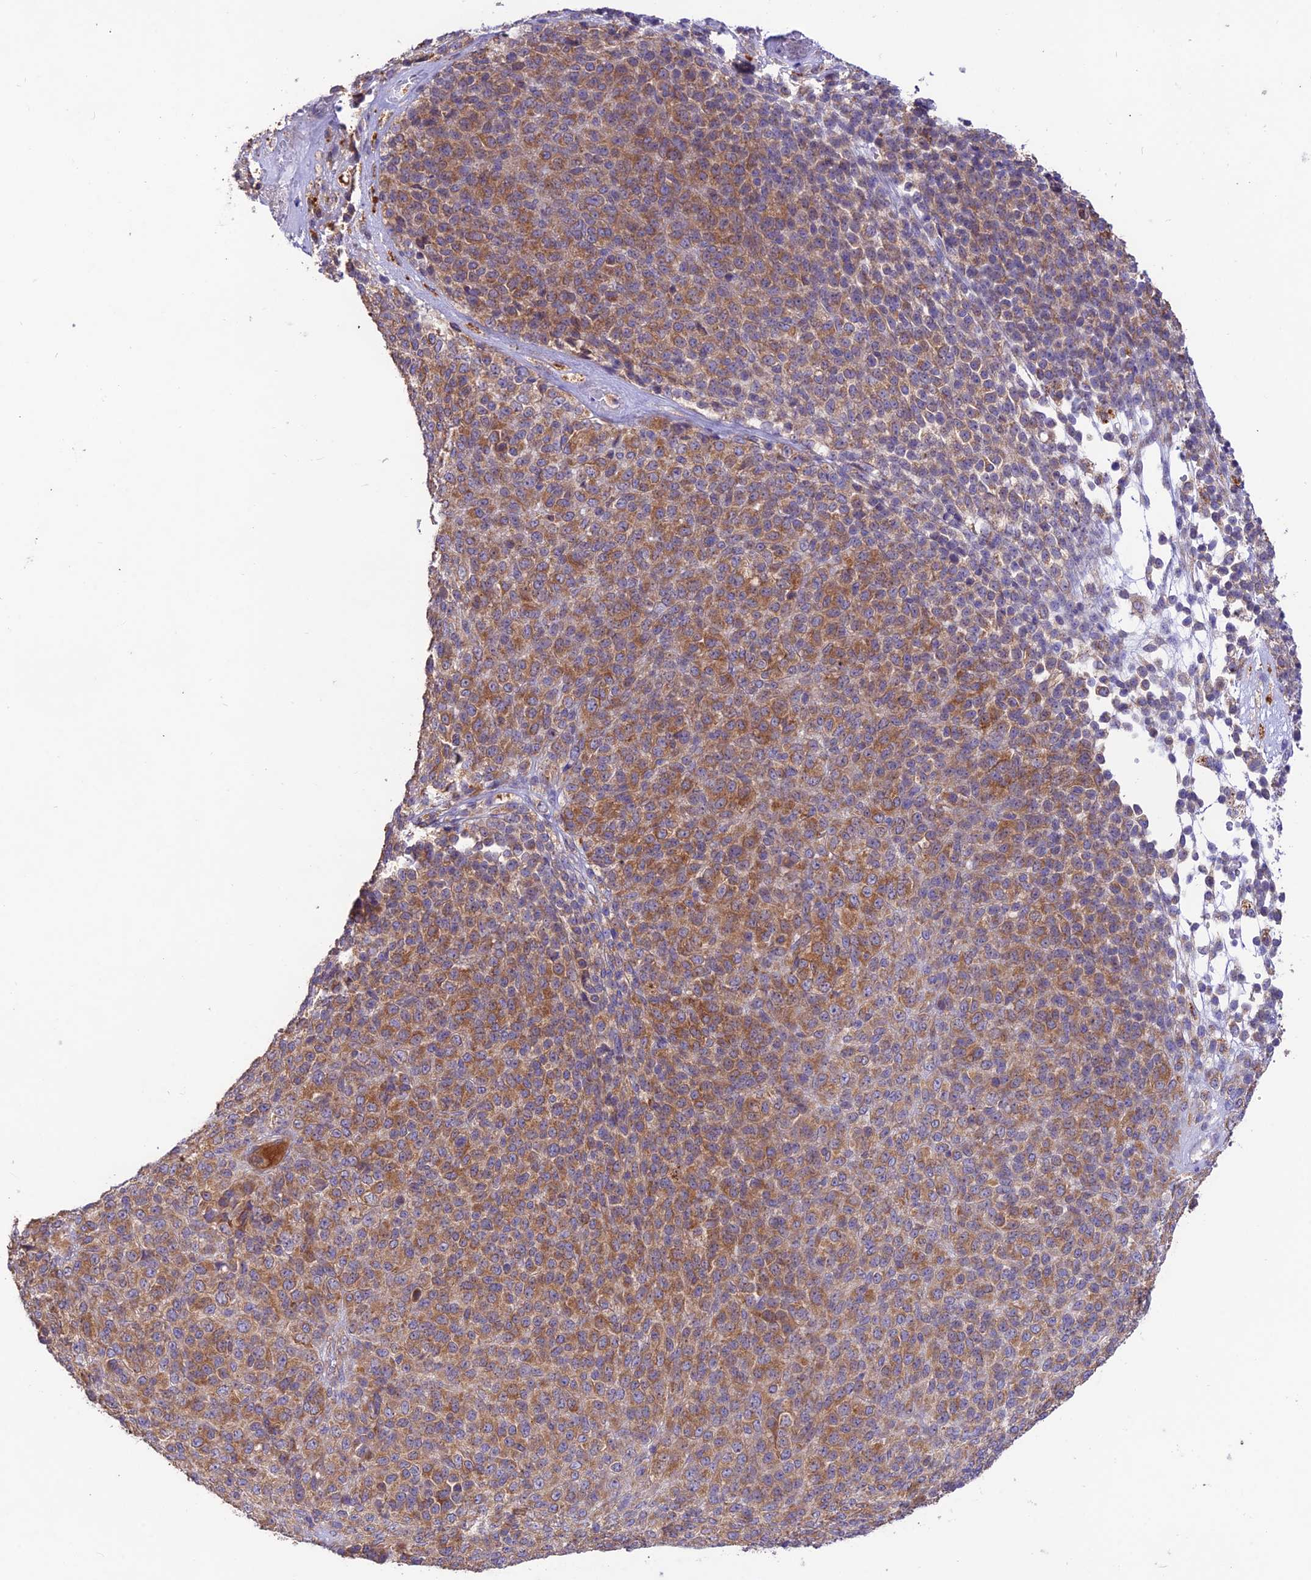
{"staining": {"intensity": "moderate", "quantity": ">75%", "location": "cytoplasmic/membranous"}, "tissue": "melanoma", "cell_type": "Tumor cells", "image_type": "cancer", "snomed": [{"axis": "morphology", "description": "Malignant melanoma, Metastatic site"}, {"axis": "topography", "description": "Brain"}], "caption": "Melanoma stained with a protein marker exhibits moderate staining in tumor cells.", "gene": "TMEM259", "patient": {"sex": "female", "age": 56}}